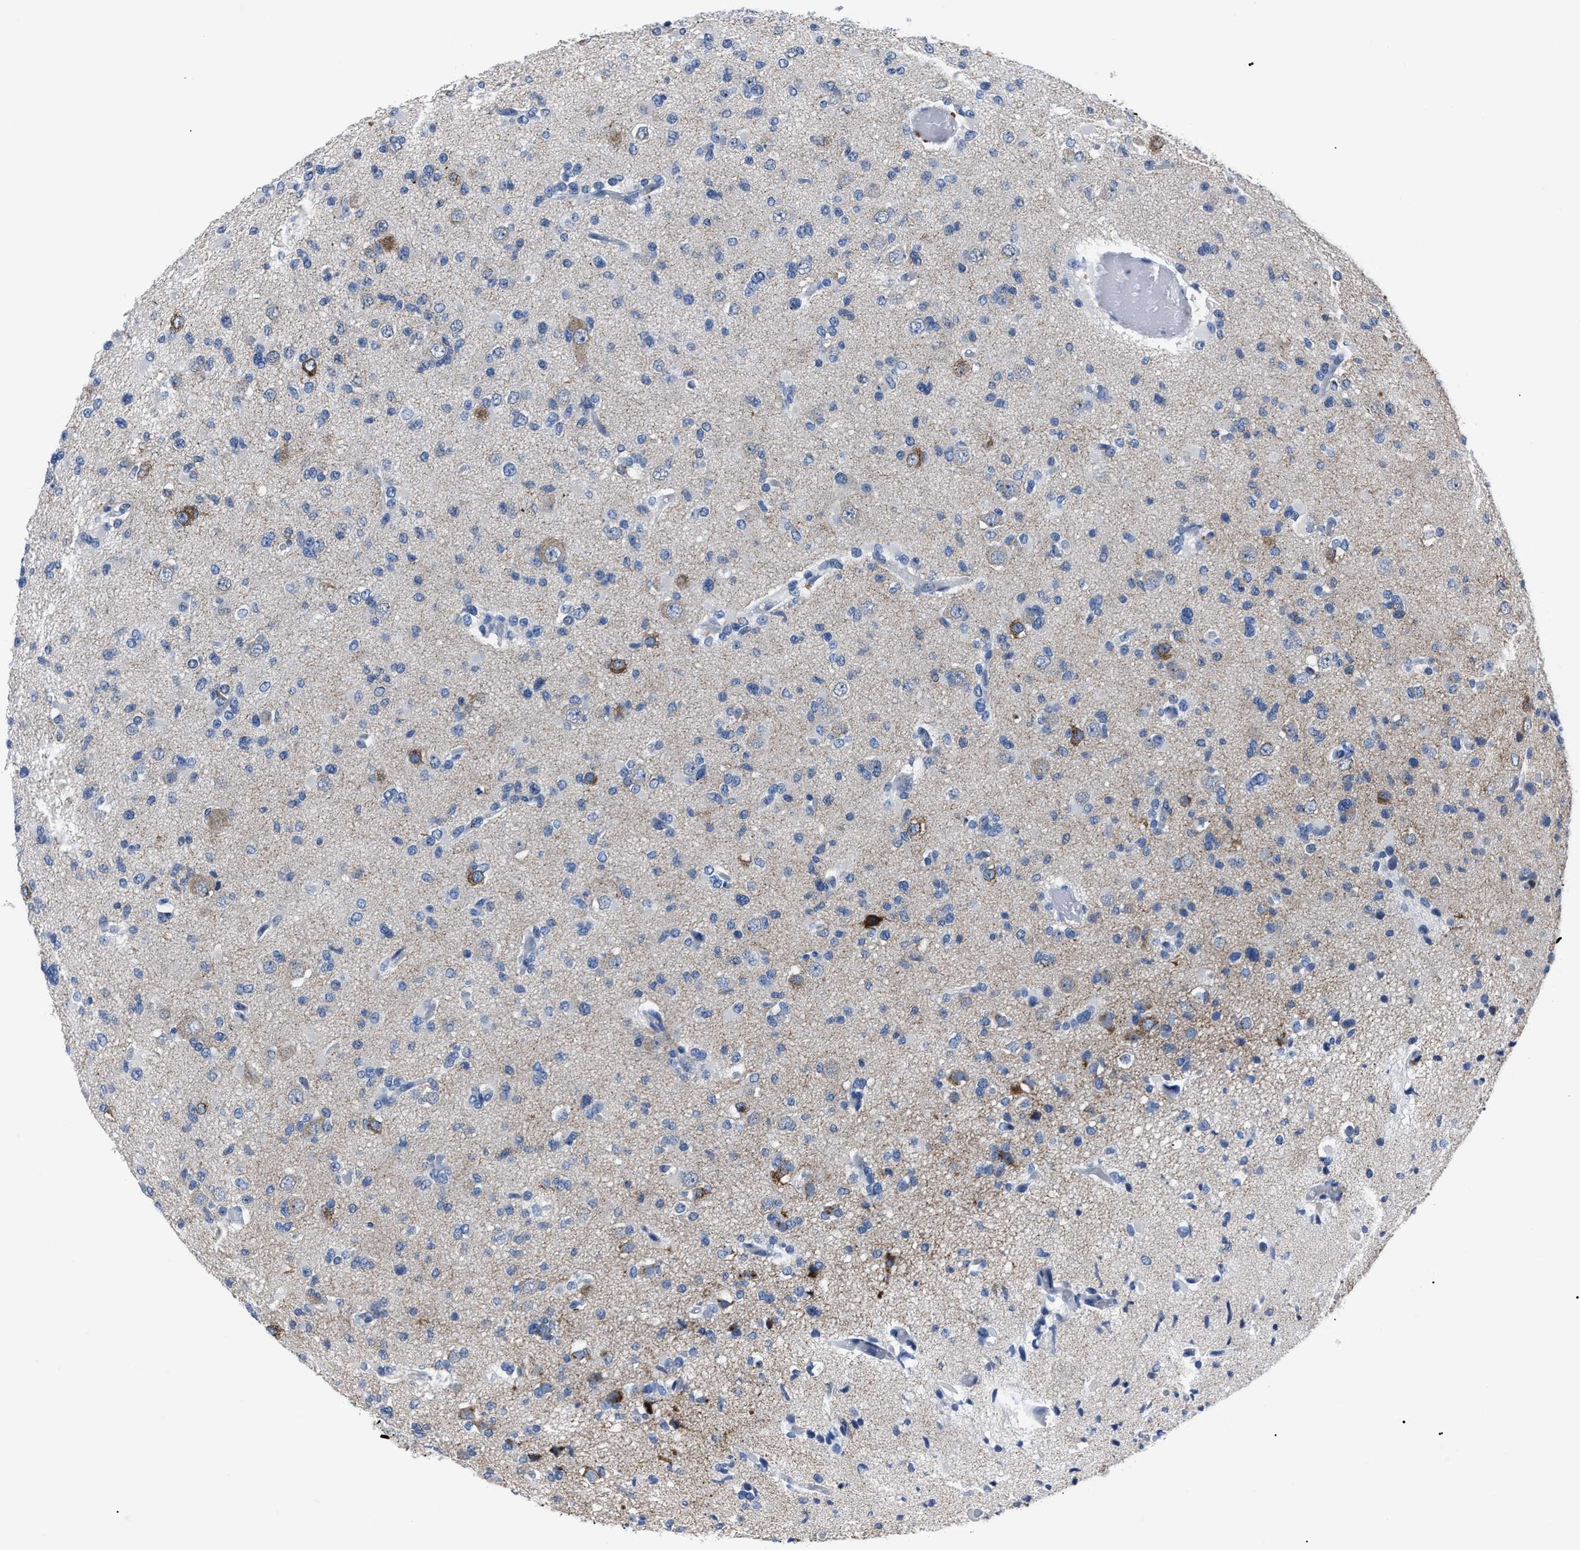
{"staining": {"intensity": "negative", "quantity": "none", "location": "none"}, "tissue": "glioma", "cell_type": "Tumor cells", "image_type": "cancer", "snomed": [{"axis": "morphology", "description": "Glioma, malignant, Low grade"}, {"axis": "topography", "description": "Brain"}], "caption": "Tumor cells show no significant positivity in glioma.", "gene": "LRWD1", "patient": {"sex": "female", "age": 22}}